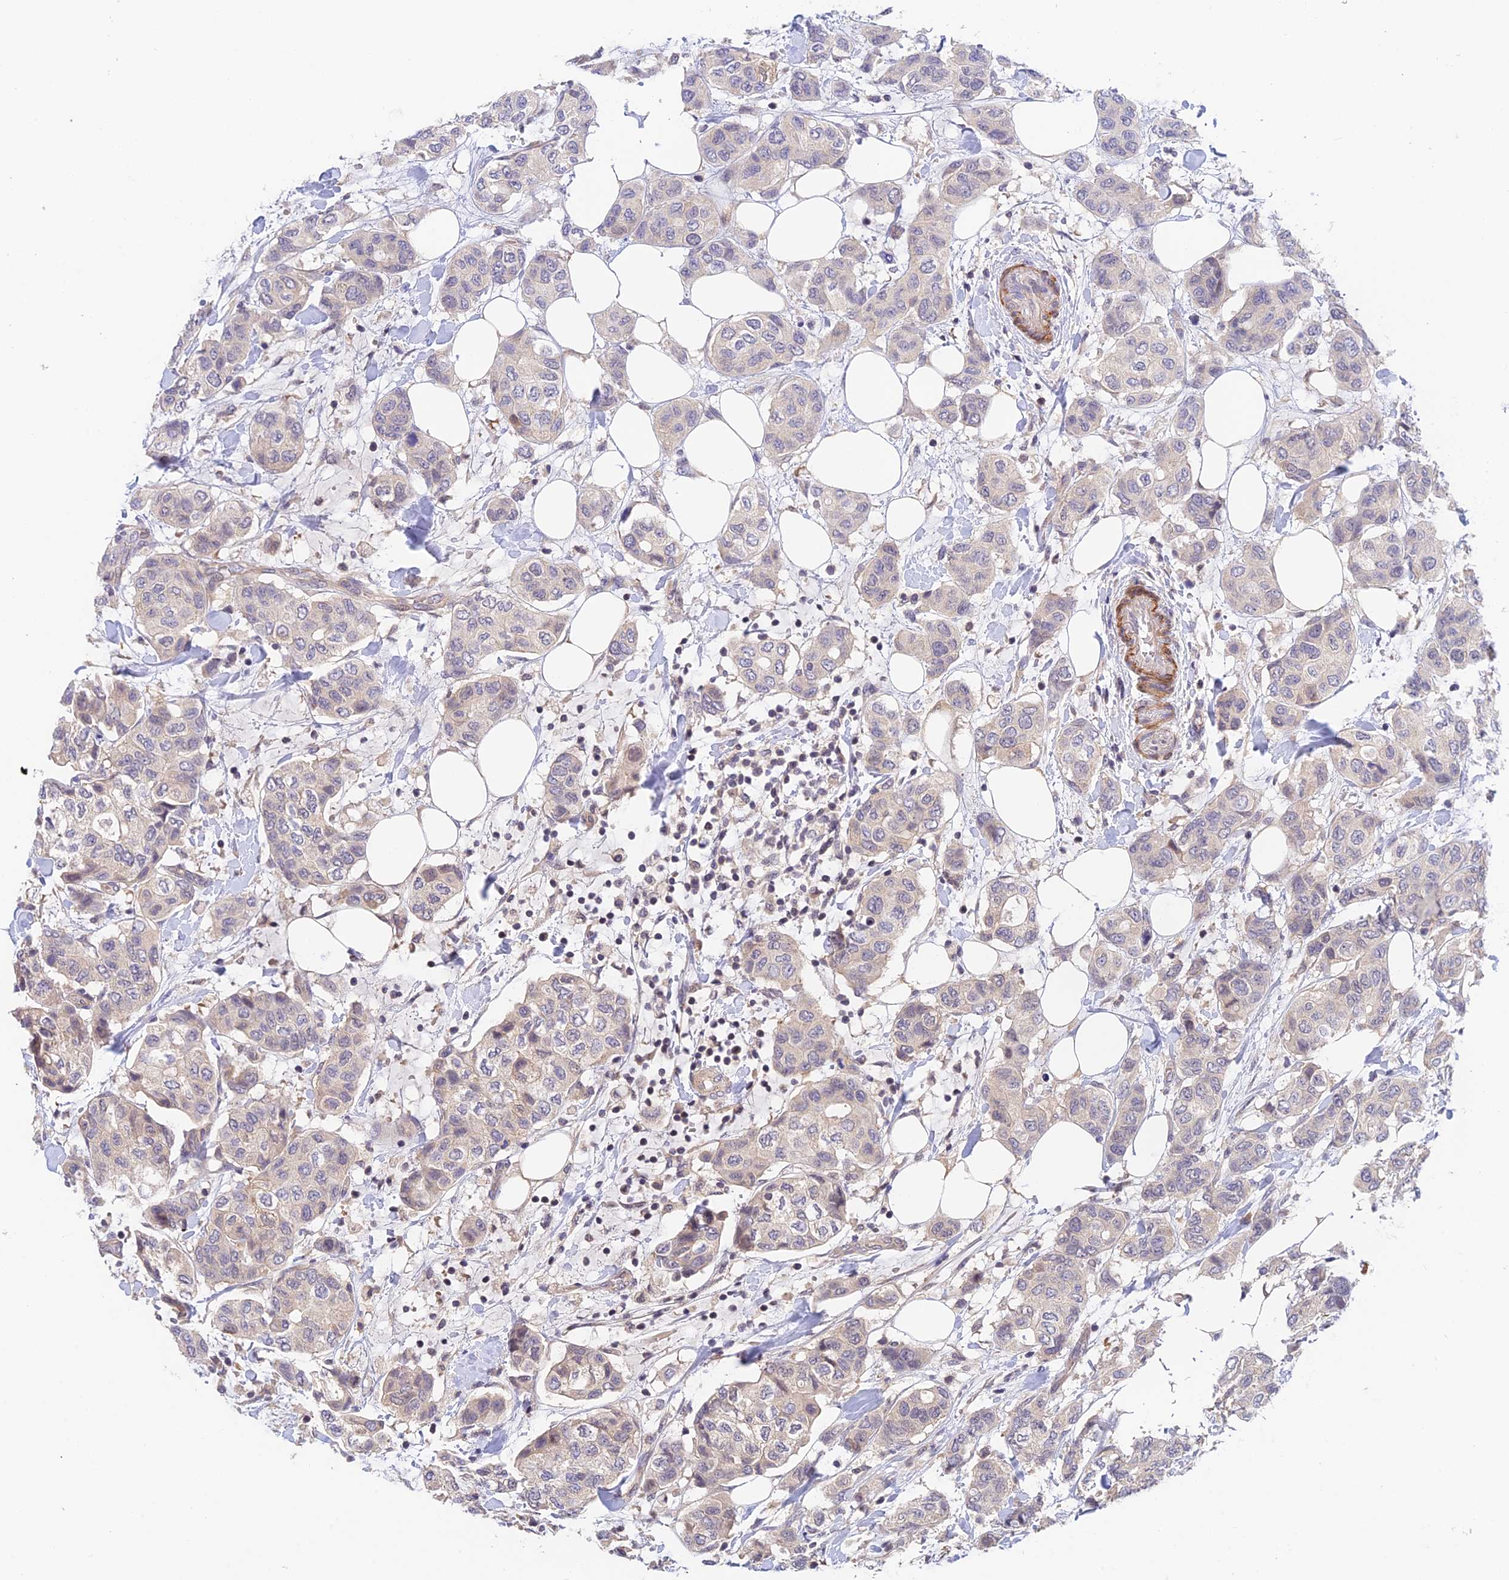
{"staining": {"intensity": "negative", "quantity": "none", "location": "none"}, "tissue": "breast cancer", "cell_type": "Tumor cells", "image_type": "cancer", "snomed": [{"axis": "morphology", "description": "Lobular carcinoma"}, {"axis": "topography", "description": "Breast"}], "caption": "There is no significant expression in tumor cells of breast cancer (lobular carcinoma).", "gene": "CWH43", "patient": {"sex": "female", "age": 51}}